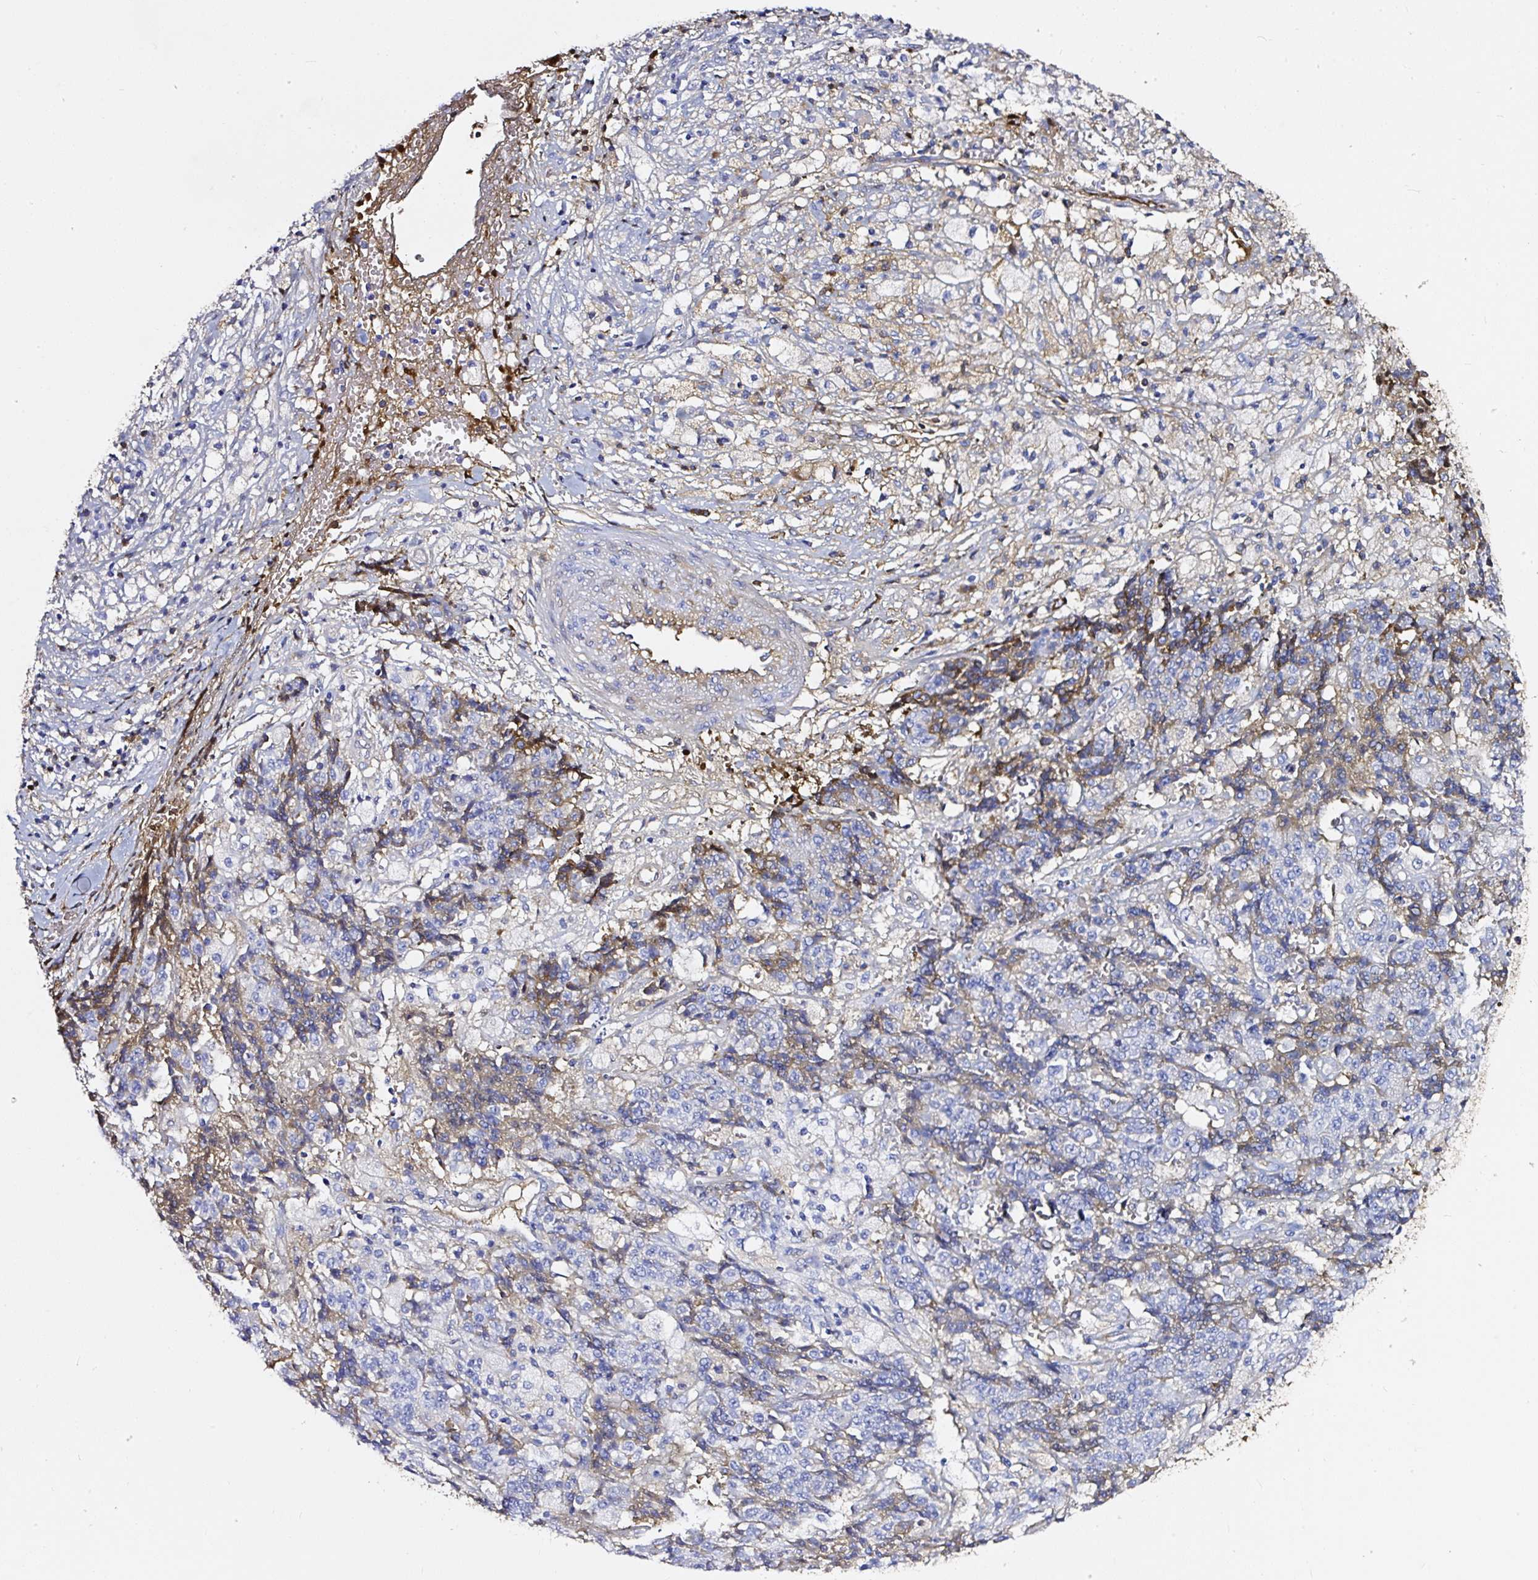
{"staining": {"intensity": "weak", "quantity": "<25%", "location": "cytoplasmic/membranous"}, "tissue": "ovarian cancer", "cell_type": "Tumor cells", "image_type": "cancer", "snomed": [{"axis": "morphology", "description": "Carcinoma, endometroid"}, {"axis": "topography", "description": "Ovary"}], "caption": "This is a histopathology image of IHC staining of endometroid carcinoma (ovarian), which shows no staining in tumor cells.", "gene": "CLEC3B", "patient": {"sex": "female", "age": 42}}